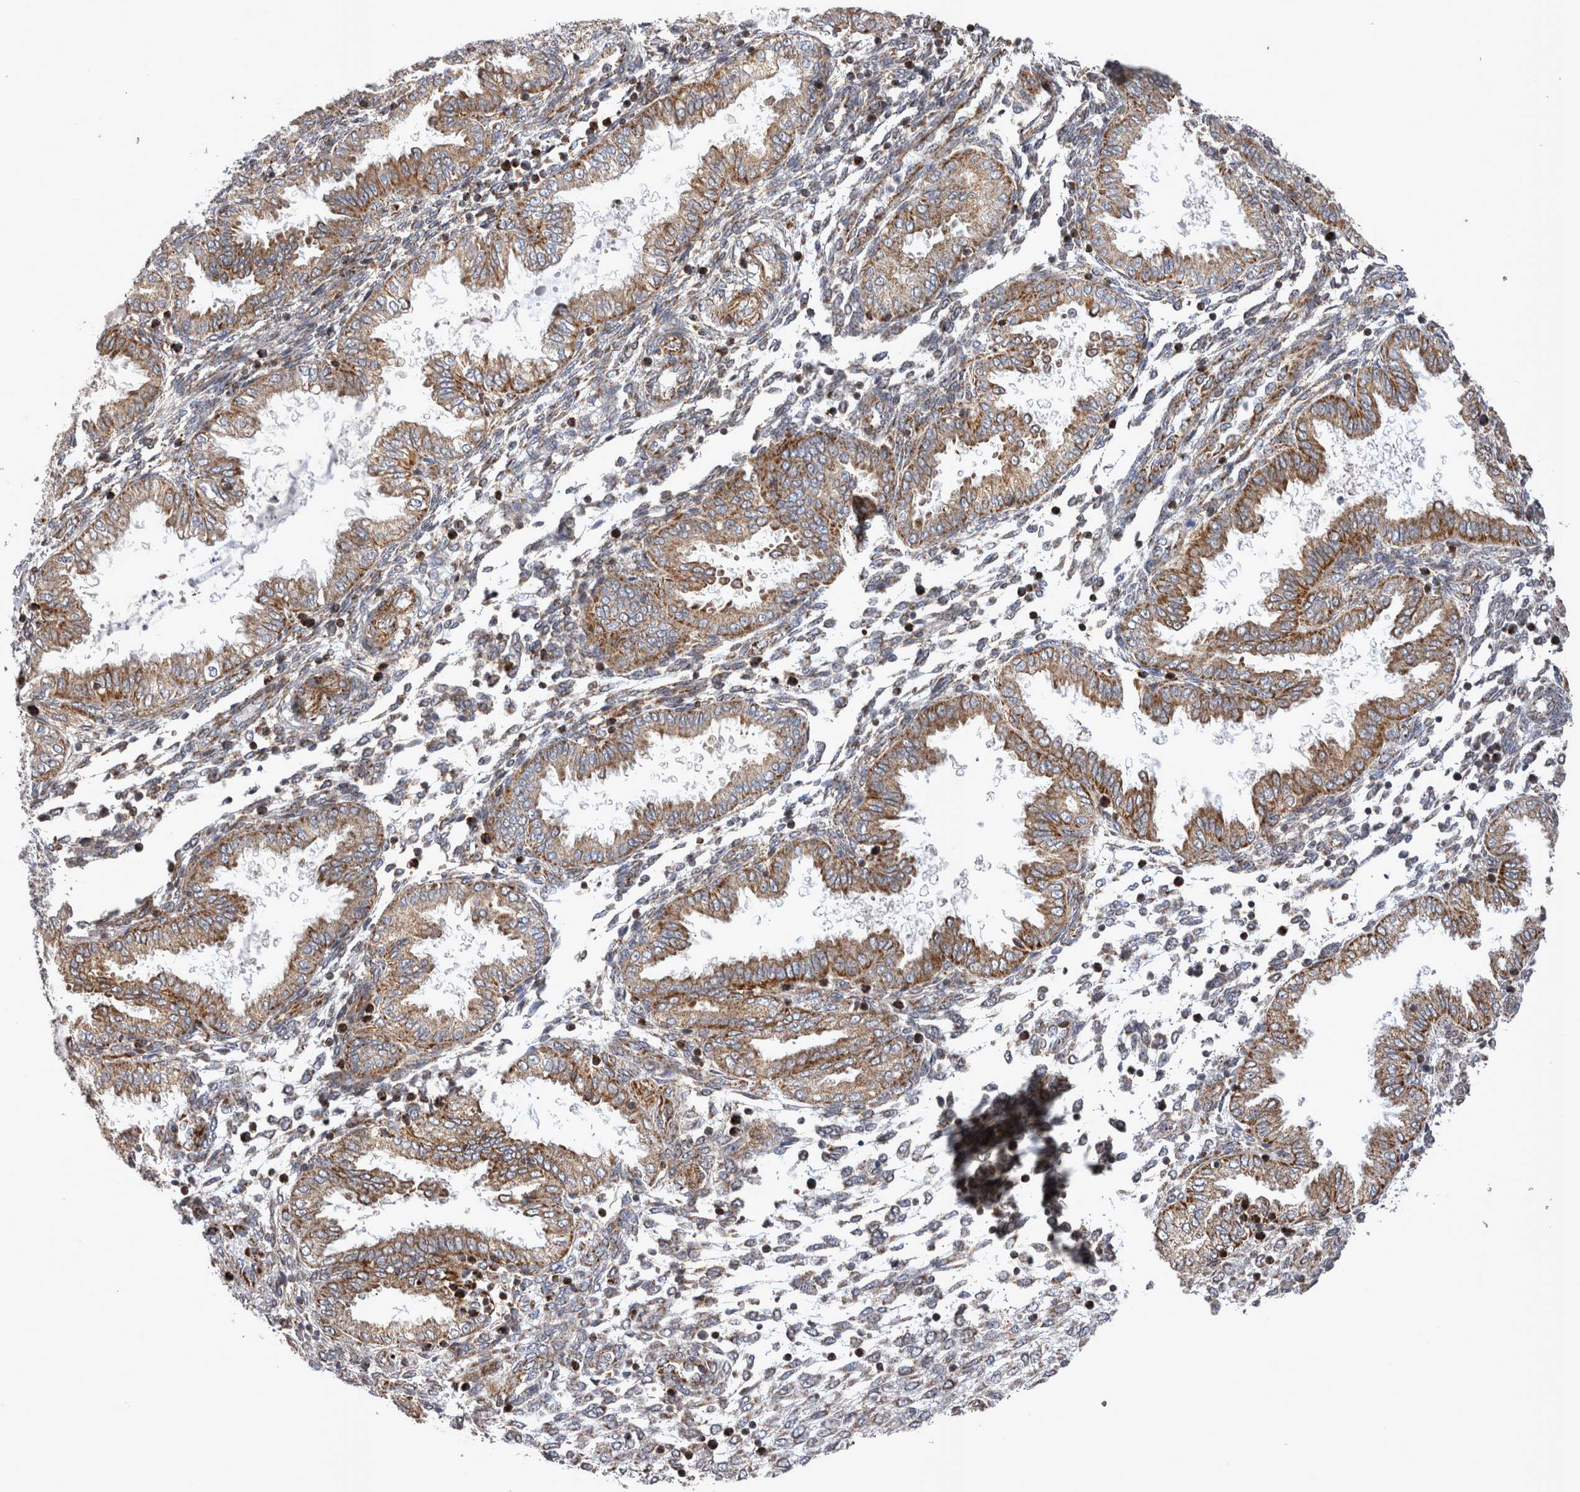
{"staining": {"intensity": "moderate", "quantity": ">75%", "location": "cytoplasmic/membranous"}, "tissue": "endometrium", "cell_type": "Cells in endometrial stroma", "image_type": "normal", "snomed": [{"axis": "morphology", "description": "Normal tissue, NOS"}, {"axis": "topography", "description": "Endometrium"}], "caption": "Immunohistochemical staining of normal endometrium demonstrates medium levels of moderate cytoplasmic/membranous expression in approximately >75% of cells in endometrial stroma.", "gene": "TSPOAP1", "patient": {"sex": "female", "age": 33}}